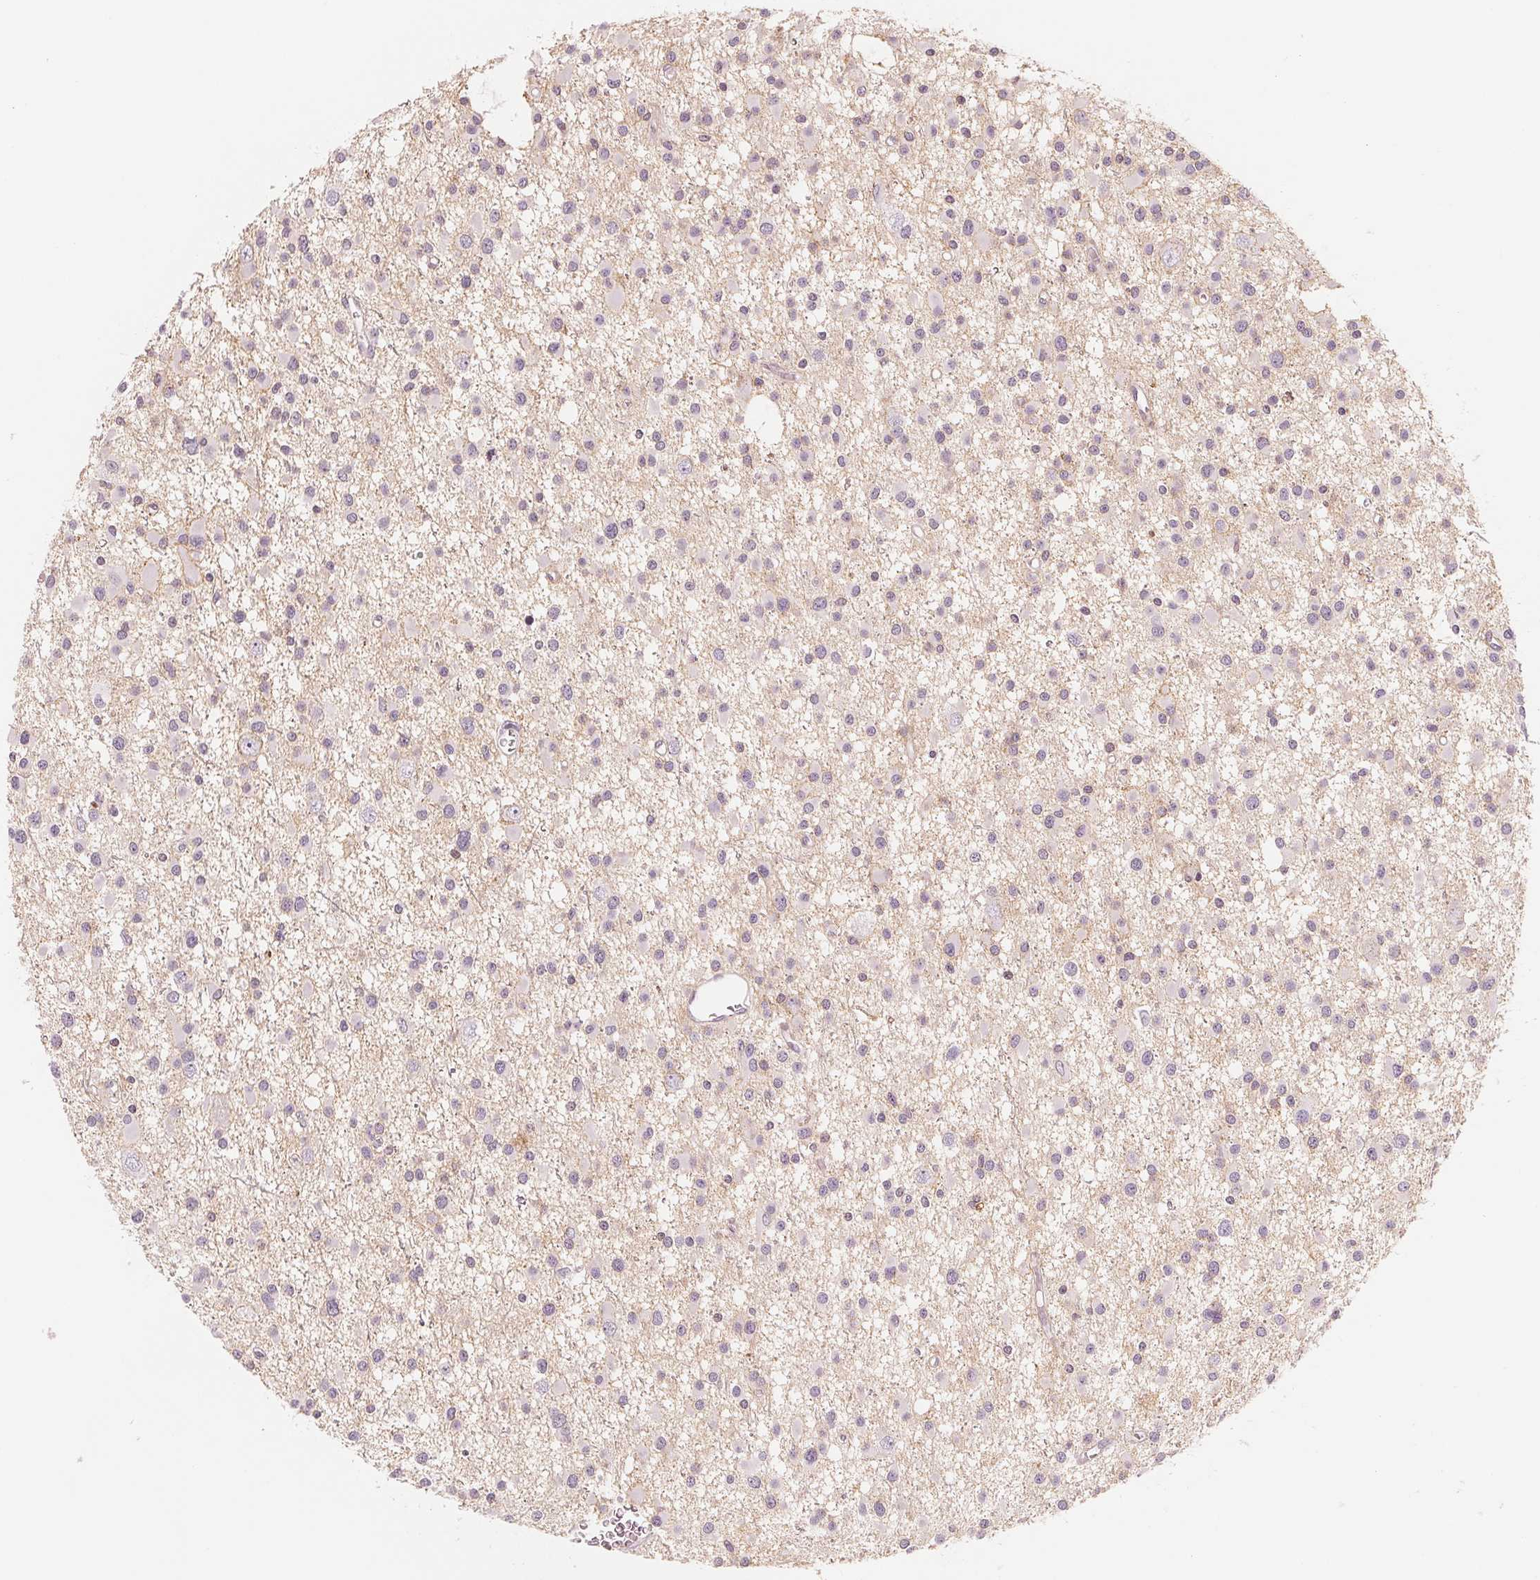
{"staining": {"intensity": "negative", "quantity": "none", "location": "none"}, "tissue": "glioma", "cell_type": "Tumor cells", "image_type": "cancer", "snomed": [{"axis": "morphology", "description": "Glioma, malignant, High grade"}, {"axis": "topography", "description": "Brain"}], "caption": "Malignant glioma (high-grade) was stained to show a protein in brown. There is no significant expression in tumor cells.", "gene": "SLC17A4", "patient": {"sex": "male", "age": 54}}